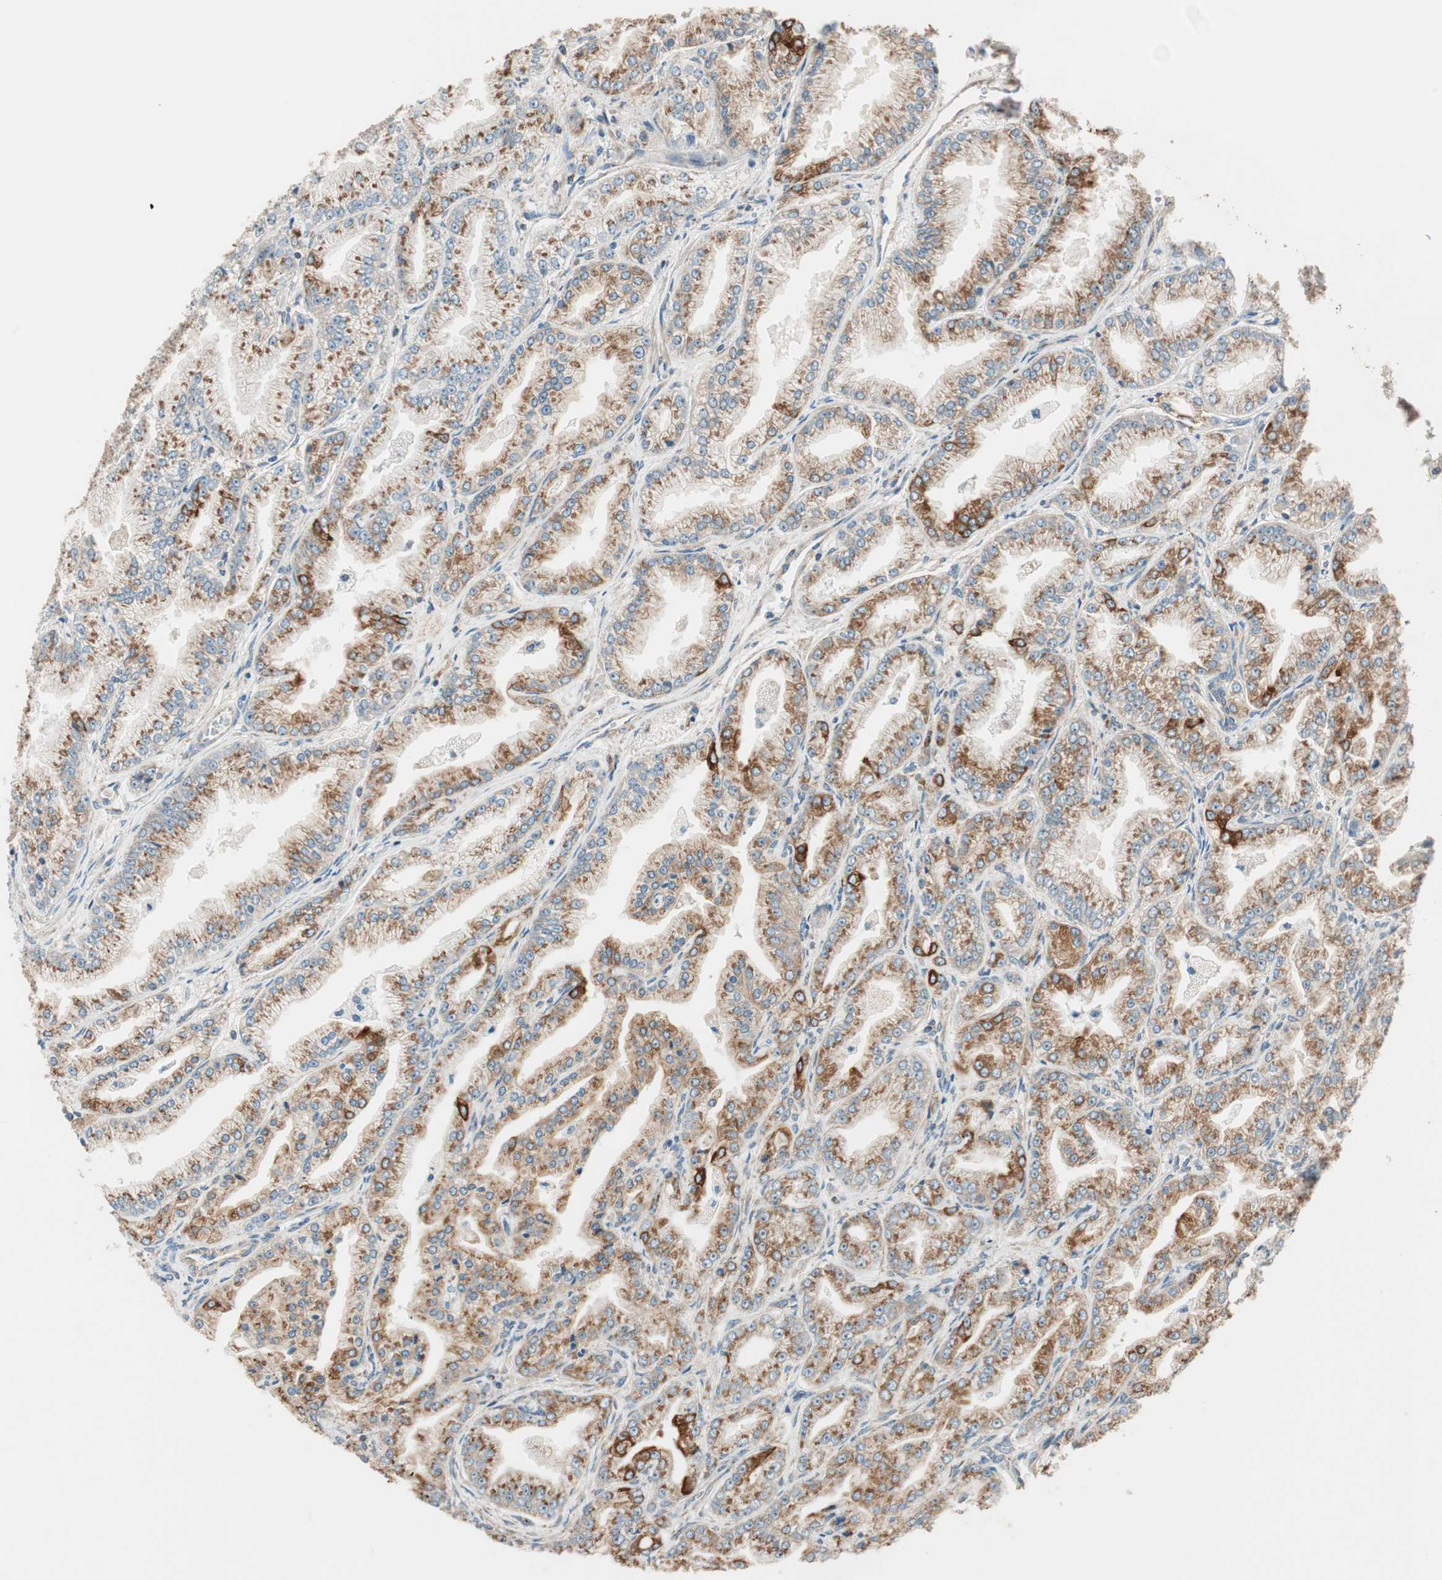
{"staining": {"intensity": "moderate", "quantity": ">75%", "location": "cytoplasmic/membranous"}, "tissue": "prostate cancer", "cell_type": "Tumor cells", "image_type": "cancer", "snomed": [{"axis": "morphology", "description": "Adenocarcinoma, High grade"}, {"axis": "topography", "description": "Prostate"}], "caption": "There is medium levels of moderate cytoplasmic/membranous staining in tumor cells of prostate cancer (adenocarcinoma (high-grade)), as demonstrated by immunohistochemical staining (brown color).", "gene": "TRIM21", "patient": {"sex": "male", "age": 61}}